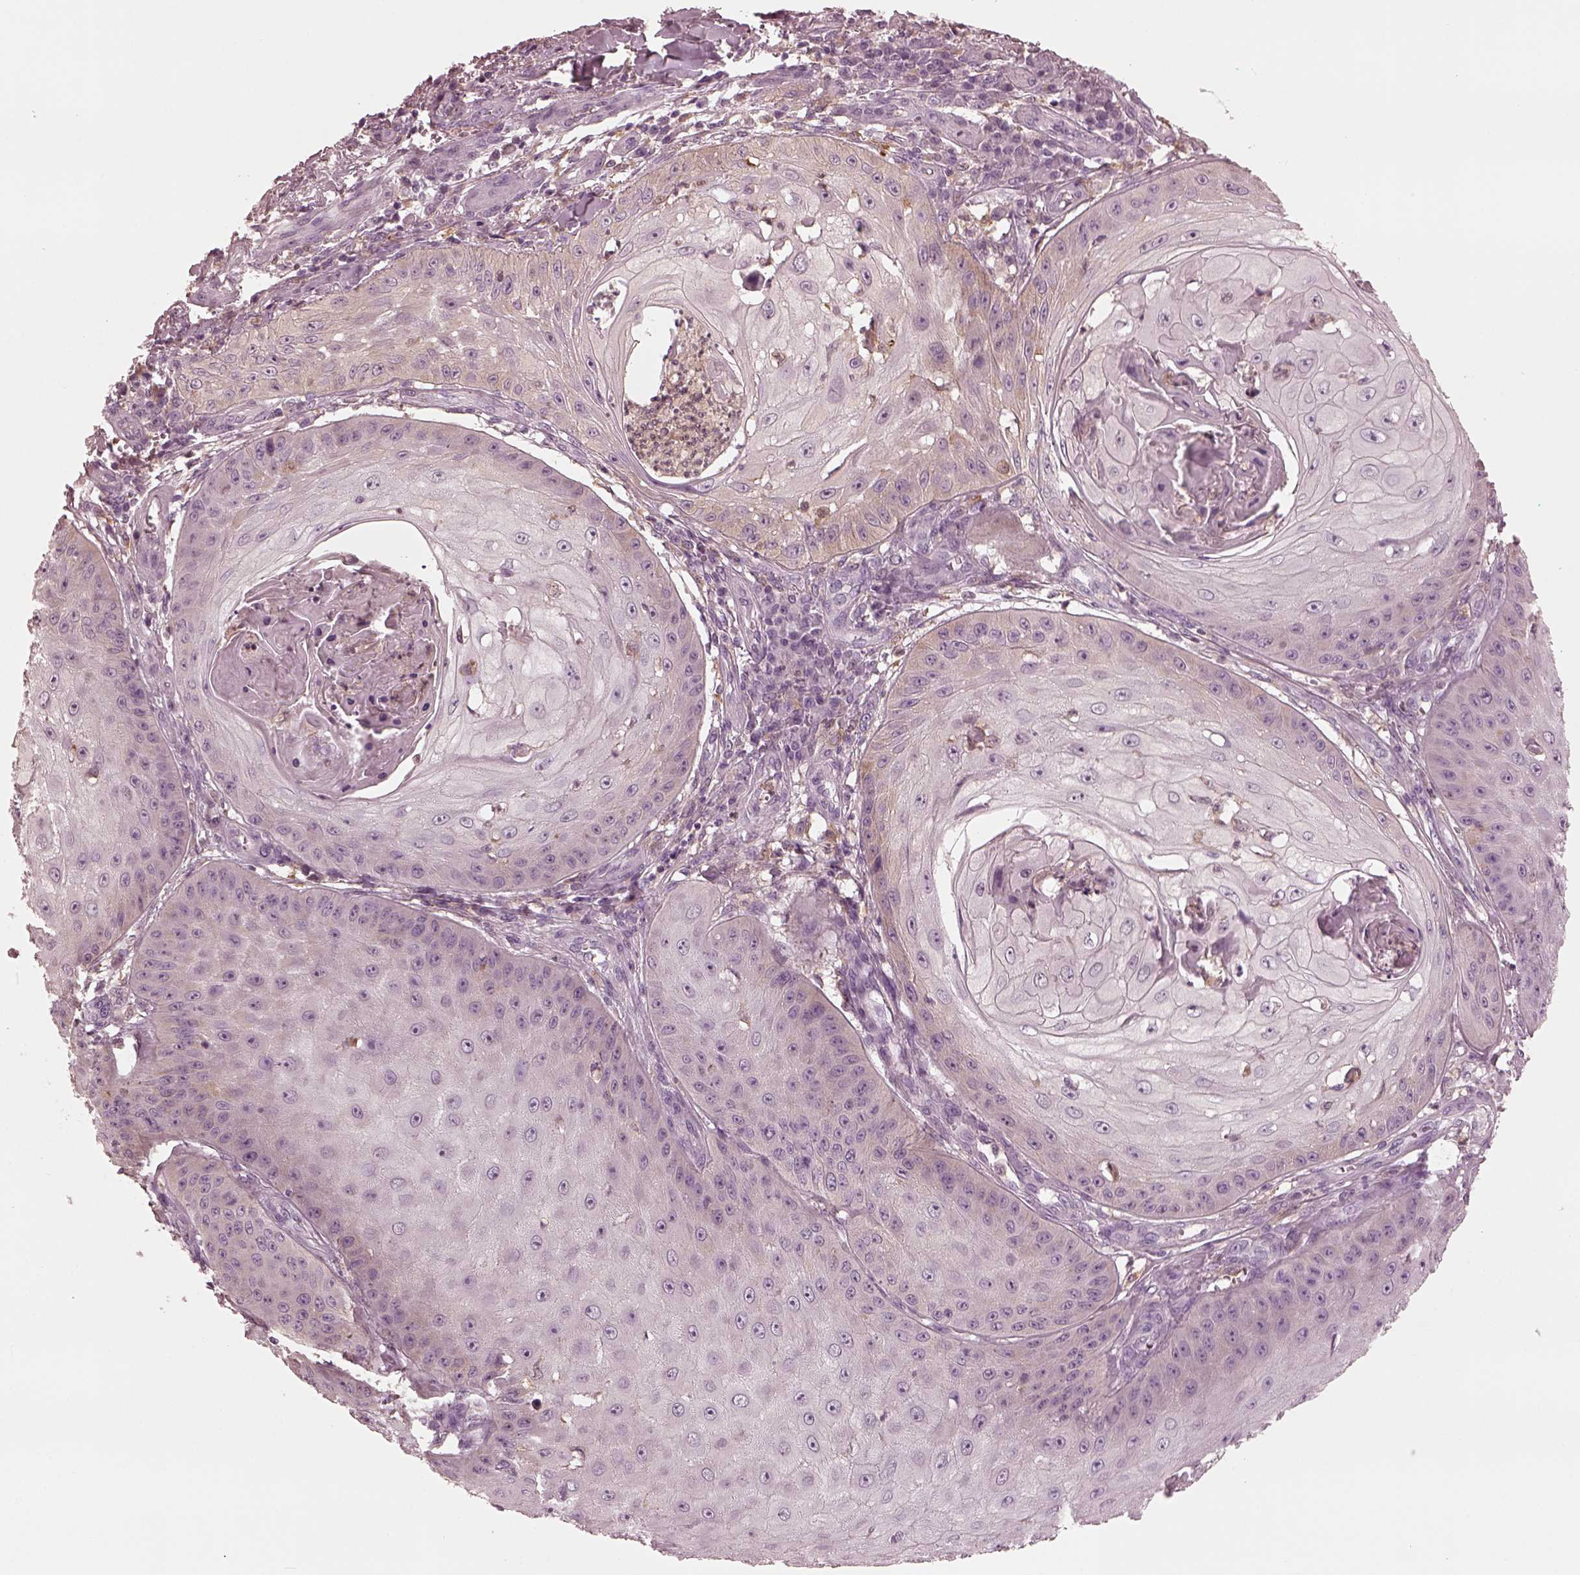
{"staining": {"intensity": "weak", "quantity": "<25%", "location": "cytoplasmic/membranous"}, "tissue": "skin cancer", "cell_type": "Tumor cells", "image_type": "cancer", "snomed": [{"axis": "morphology", "description": "Squamous cell carcinoma, NOS"}, {"axis": "topography", "description": "Skin"}], "caption": "A histopathology image of skin cancer stained for a protein reveals no brown staining in tumor cells.", "gene": "PSTPIP2", "patient": {"sex": "male", "age": 70}}